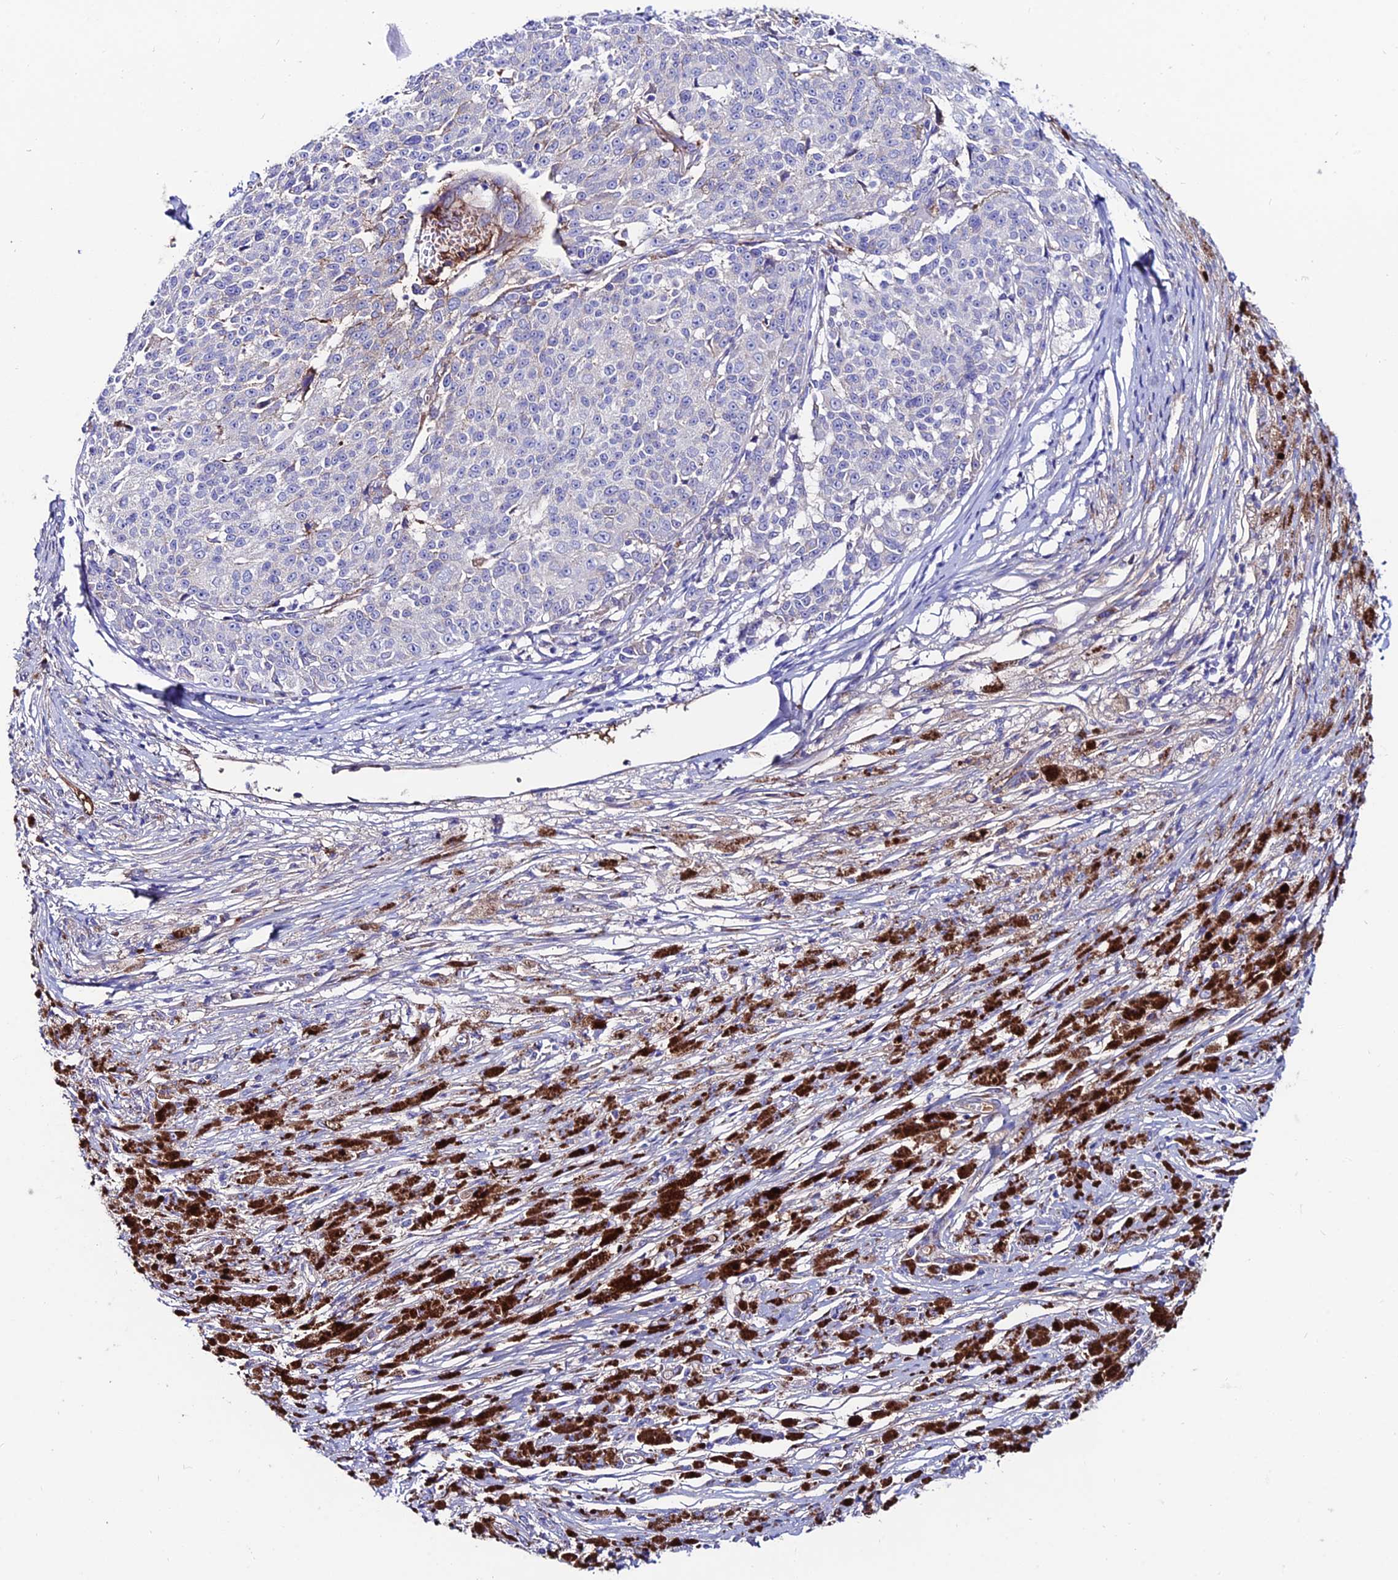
{"staining": {"intensity": "negative", "quantity": "none", "location": "none"}, "tissue": "melanoma", "cell_type": "Tumor cells", "image_type": "cancer", "snomed": [{"axis": "morphology", "description": "Malignant melanoma, NOS"}, {"axis": "topography", "description": "Skin"}], "caption": "Immunohistochemical staining of malignant melanoma reveals no significant staining in tumor cells.", "gene": "SLC25A16", "patient": {"sex": "female", "age": 52}}